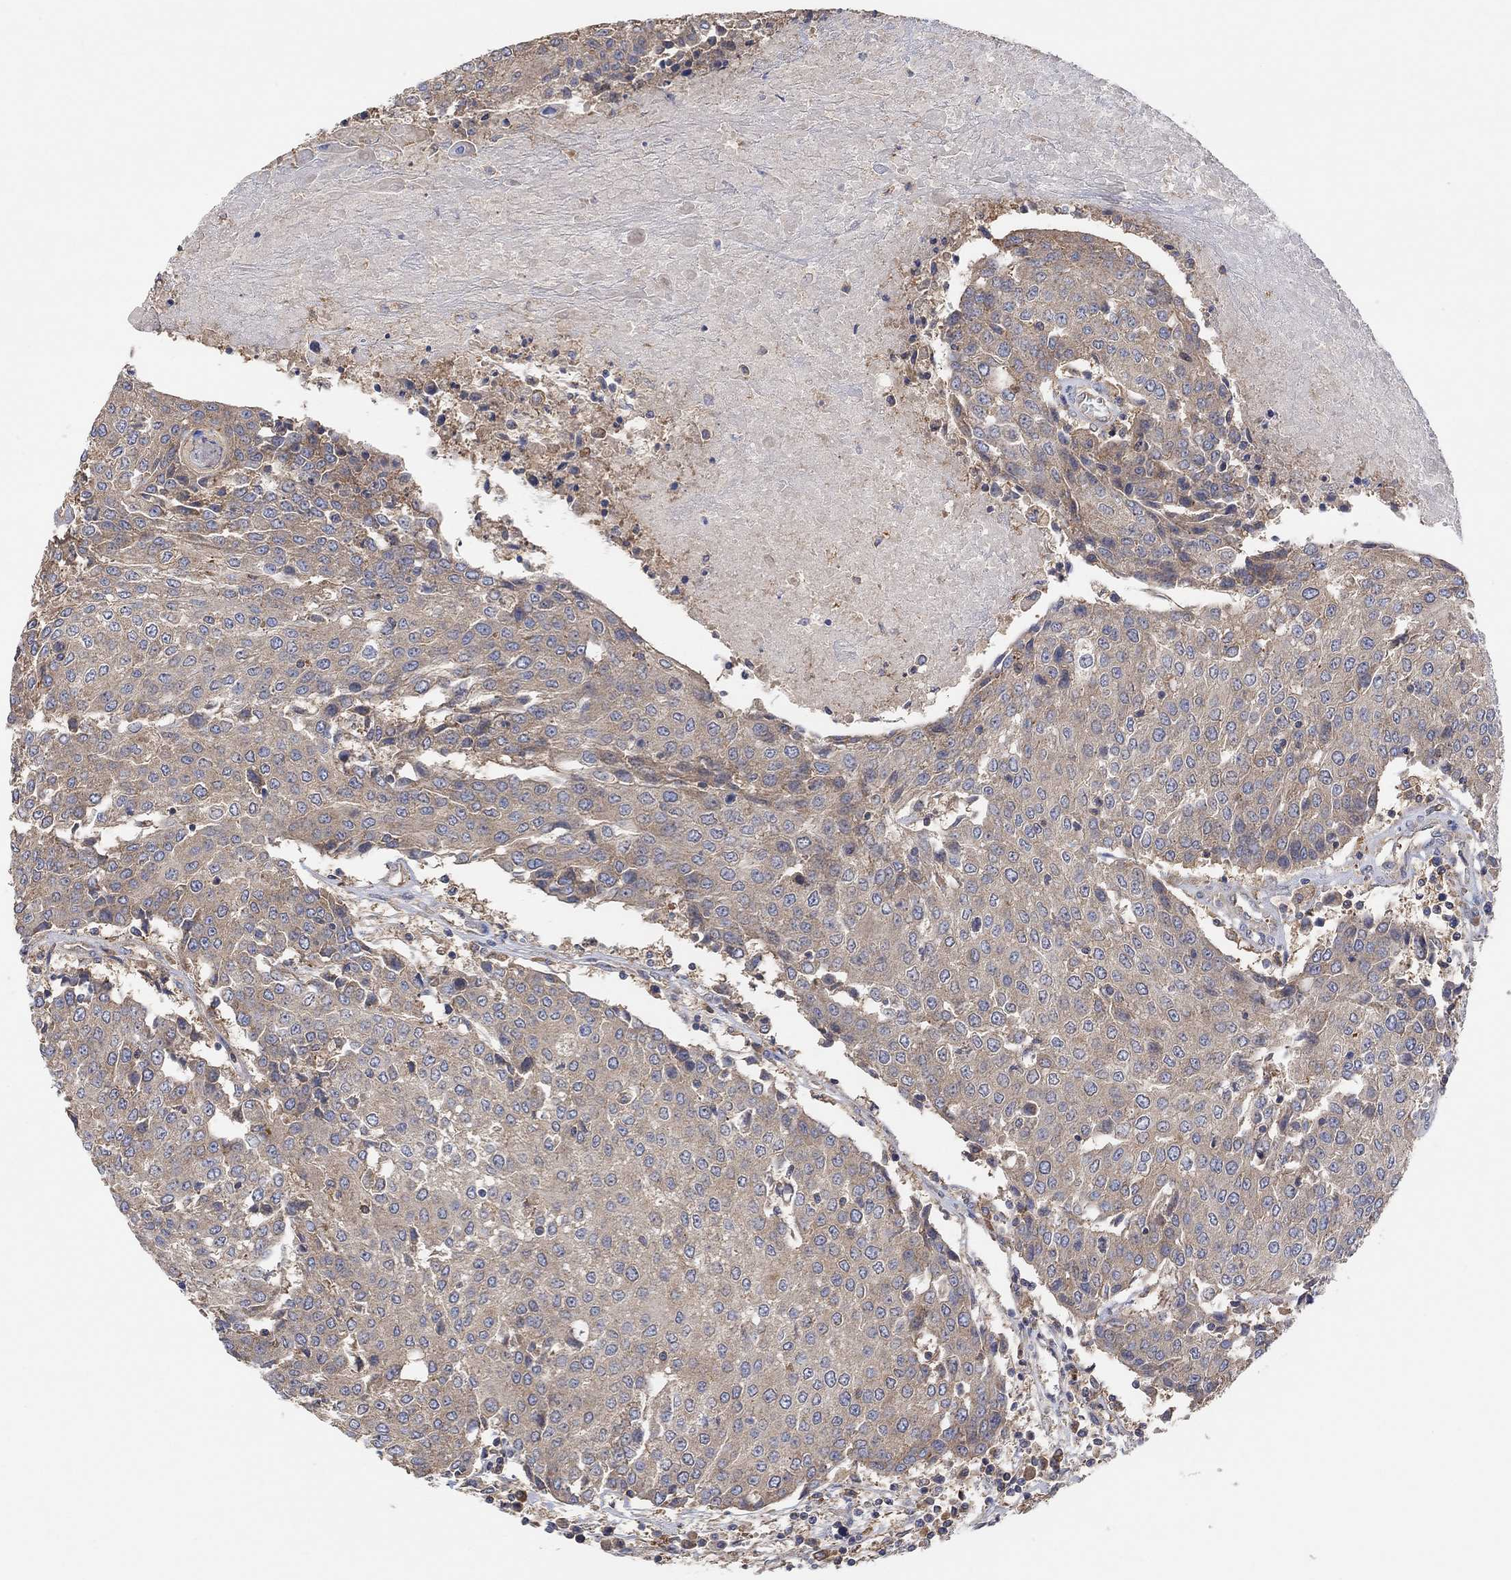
{"staining": {"intensity": "weak", "quantity": ">75%", "location": "cytoplasmic/membranous"}, "tissue": "urothelial cancer", "cell_type": "Tumor cells", "image_type": "cancer", "snomed": [{"axis": "morphology", "description": "Urothelial carcinoma, High grade"}, {"axis": "topography", "description": "Urinary bladder"}], "caption": "This is an image of IHC staining of urothelial cancer, which shows weak staining in the cytoplasmic/membranous of tumor cells.", "gene": "BLOC1S3", "patient": {"sex": "female", "age": 85}}